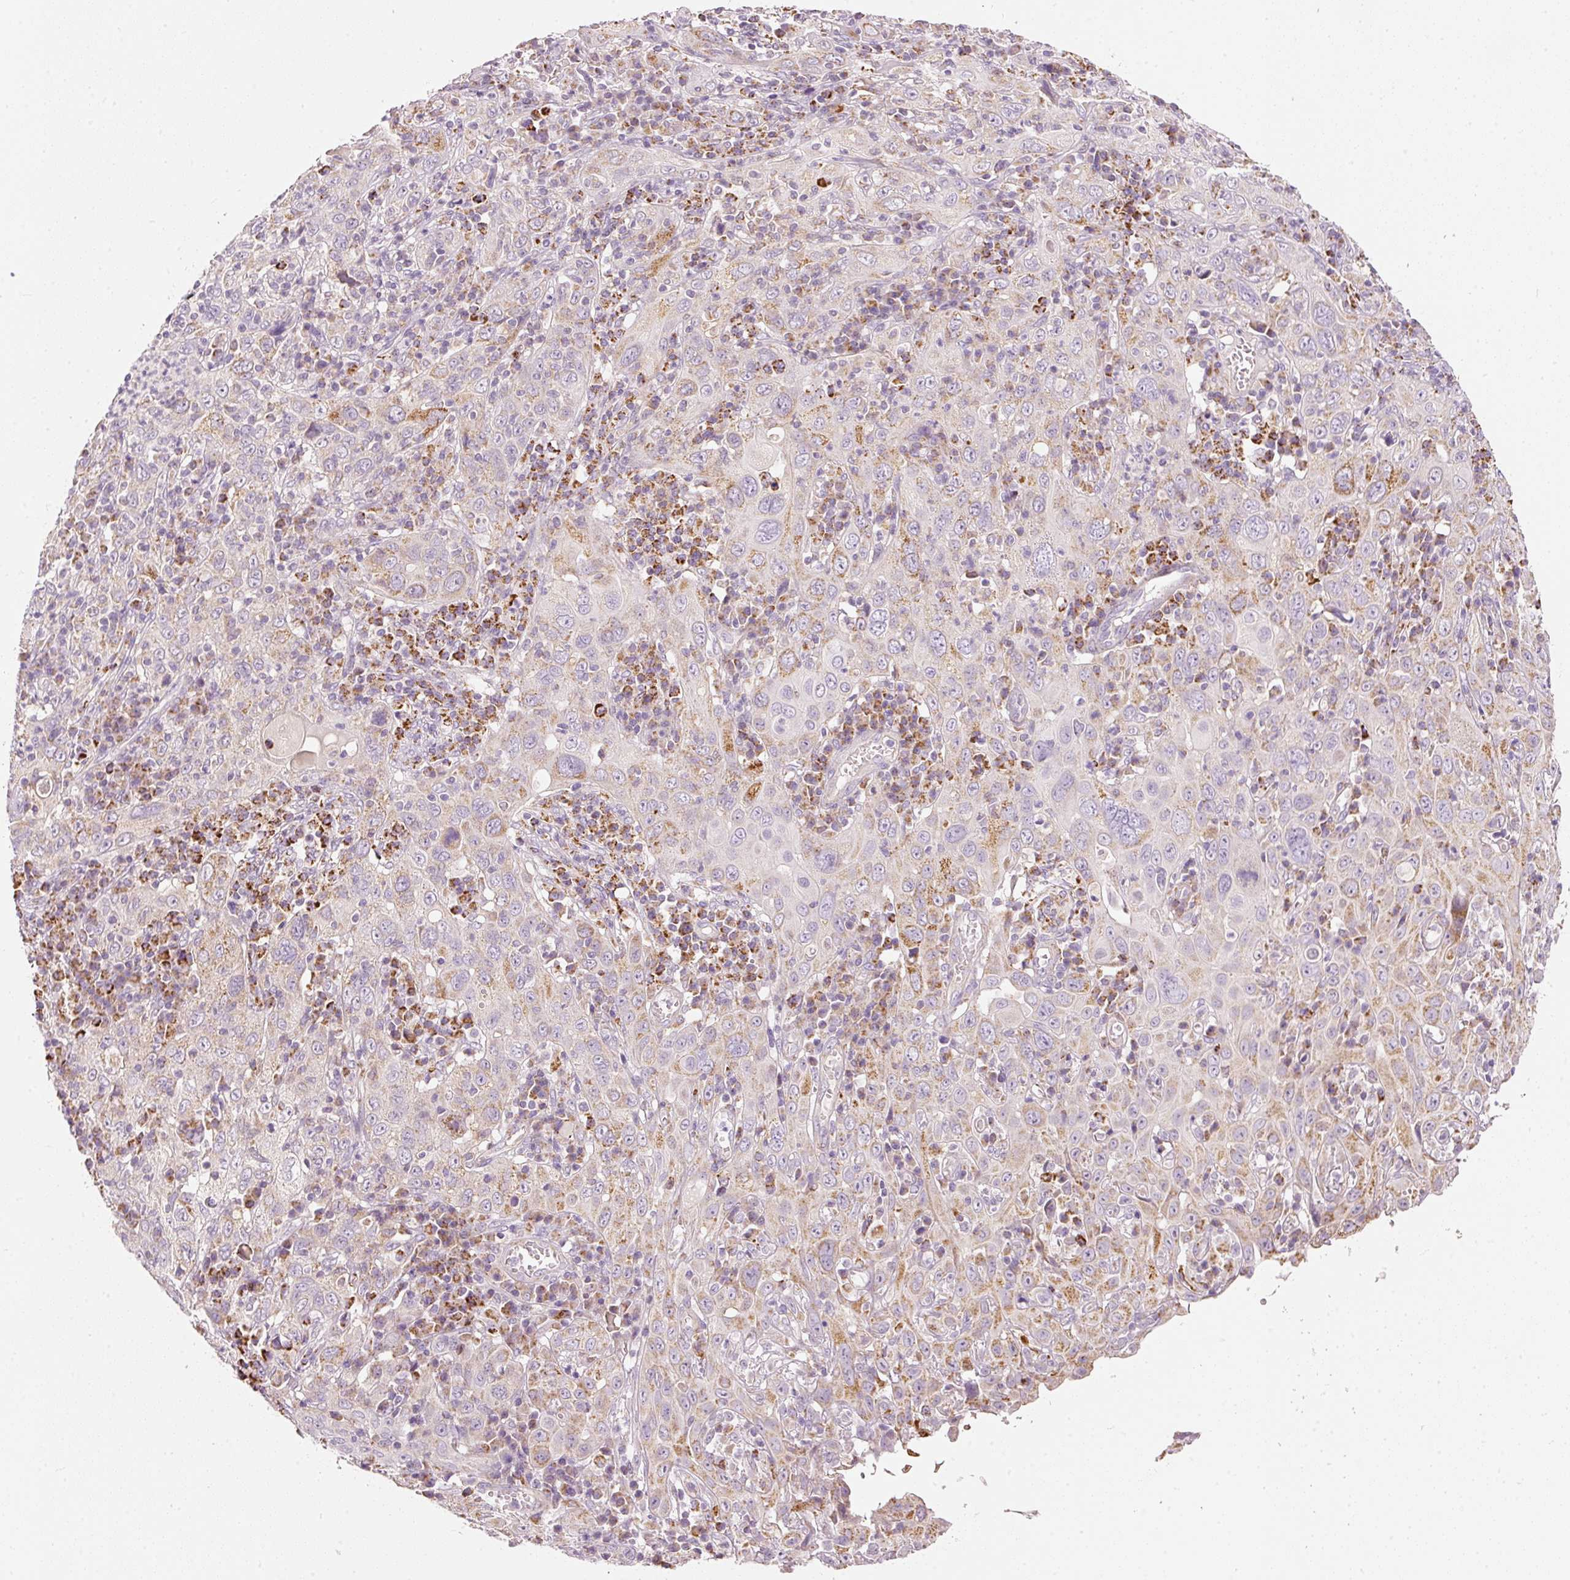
{"staining": {"intensity": "moderate", "quantity": "<25%", "location": "cytoplasmic/membranous"}, "tissue": "cervical cancer", "cell_type": "Tumor cells", "image_type": "cancer", "snomed": [{"axis": "morphology", "description": "Squamous cell carcinoma, NOS"}, {"axis": "topography", "description": "Cervix"}], "caption": "IHC (DAB (3,3'-diaminobenzidine)) staining of cervical cancer reveals moderate cytoplasmic/membranous protein expression in about <25% of tumor cells.", "gene": "MTHFD2", "patient": {"sex": "female", "age": 46}}